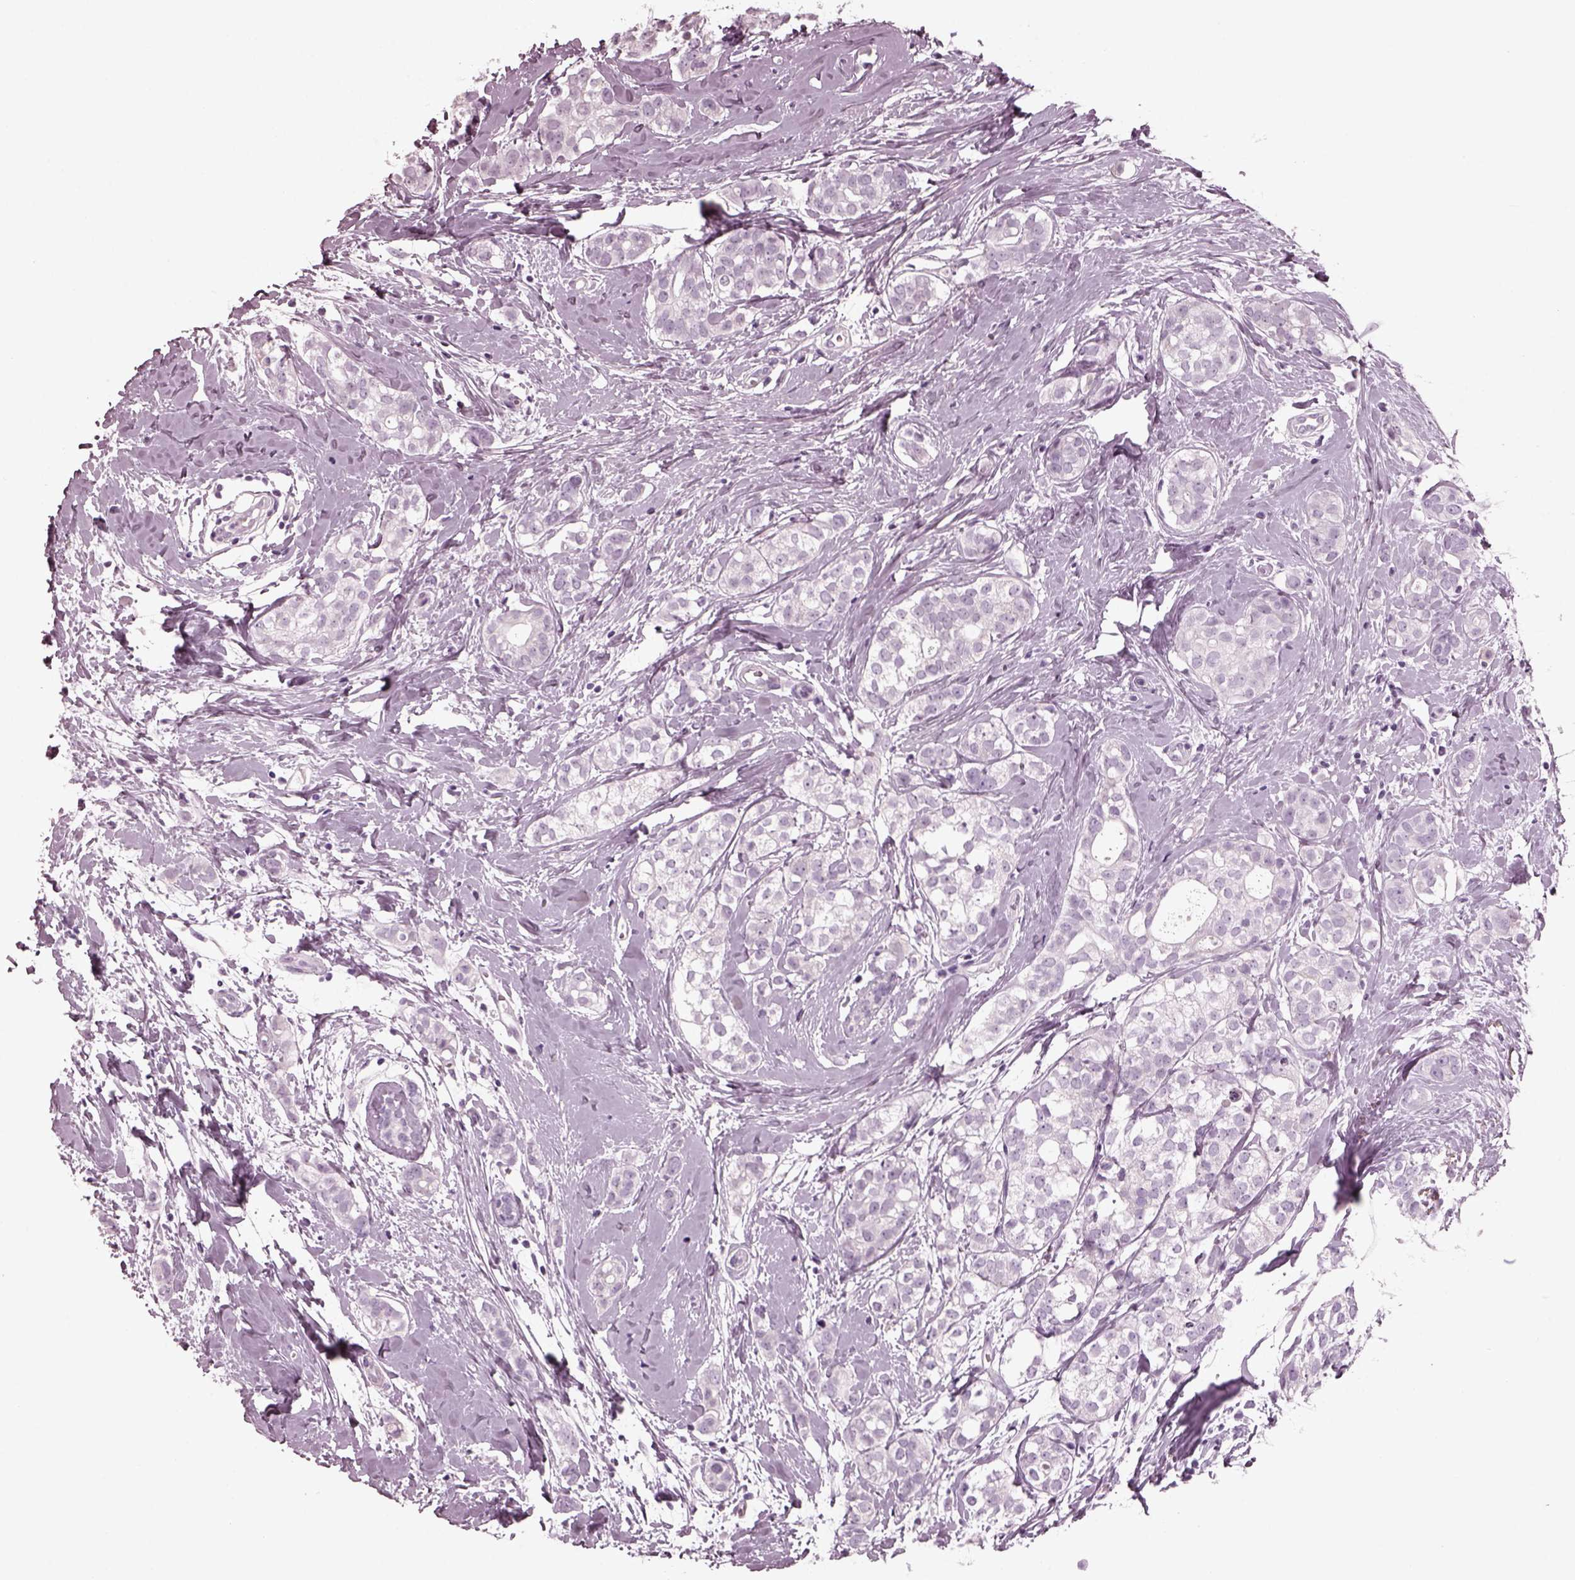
{"staining": {"intensity": "negative", "quantity": "none", "location": "none"}, "tissue": "breast cancer", "cell_type": "Tumor cells", "image_type": "cancer", "snomed": [{"axis": "morphology", "description": "Duct carcinoma"}, {"axis": "topography", "description": "Breast"}], "caption": "IHC photomicrograph of breast cancer stained for a protein (brown), which shows no staining in tumor cells.", "gene": "RCVRN", "patient": {"sex": "female", "age": 40}}